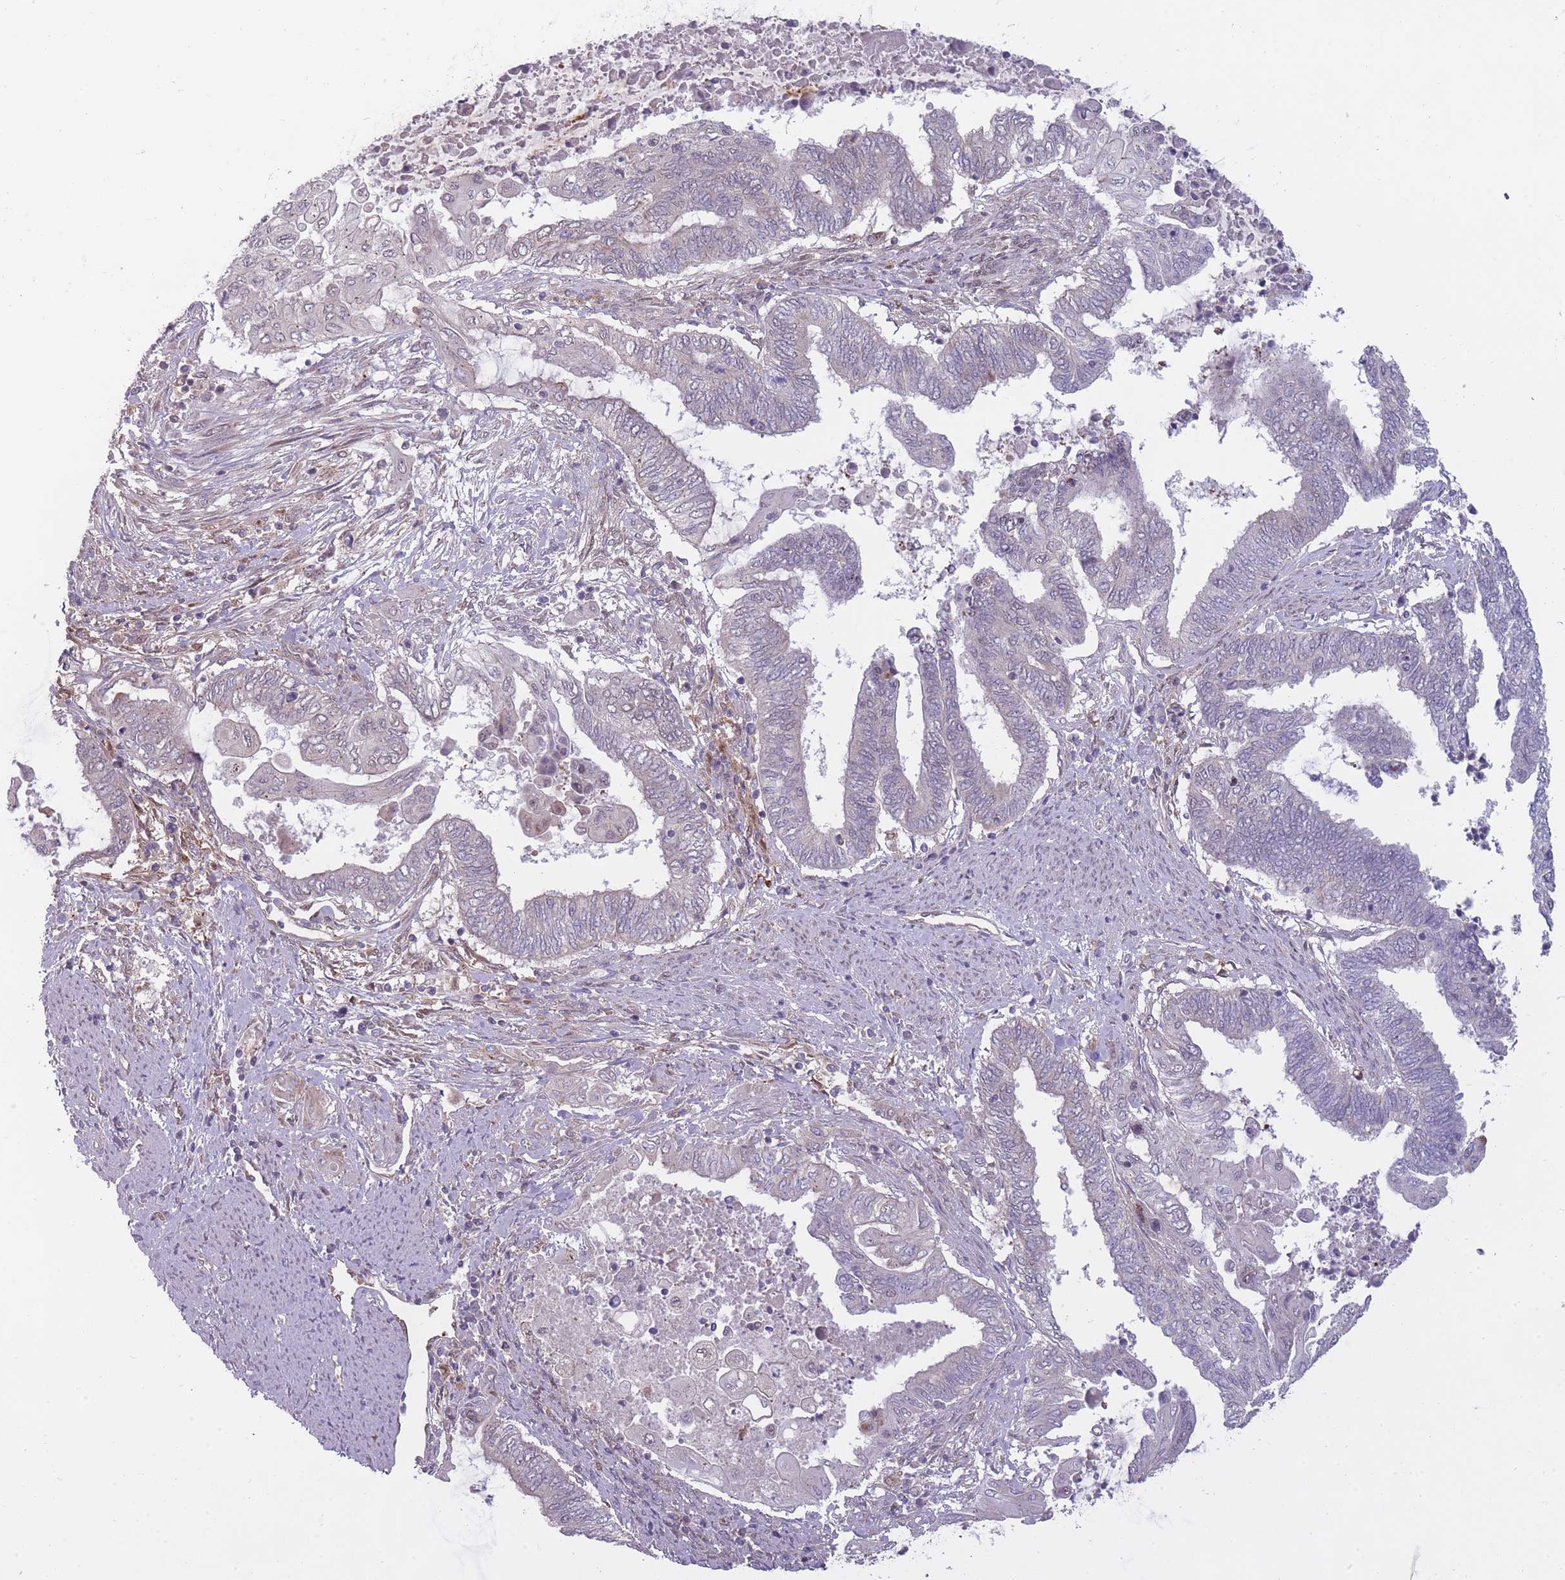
{"staining": {"intensity": "negative", "quantity": "none", "location": "none"}, "tissue": "endometrial cancer", "cell_type": "Tumor cells", "image_type": "cancer", "snomed": [{"axis": "morphology", "description": "Adenocarcinoma, NOS"}, {"axis": "topography", "description": "Uterus"}, {"axis": "topography", "description": "Endometrium"}], "caption": "Protein analysis of adenocarcinoma (endometrial) demonstrates no significant positivity in tumor cells.", "gene": "LGALS9", "patient": {"sex": "female", "age": 70}}